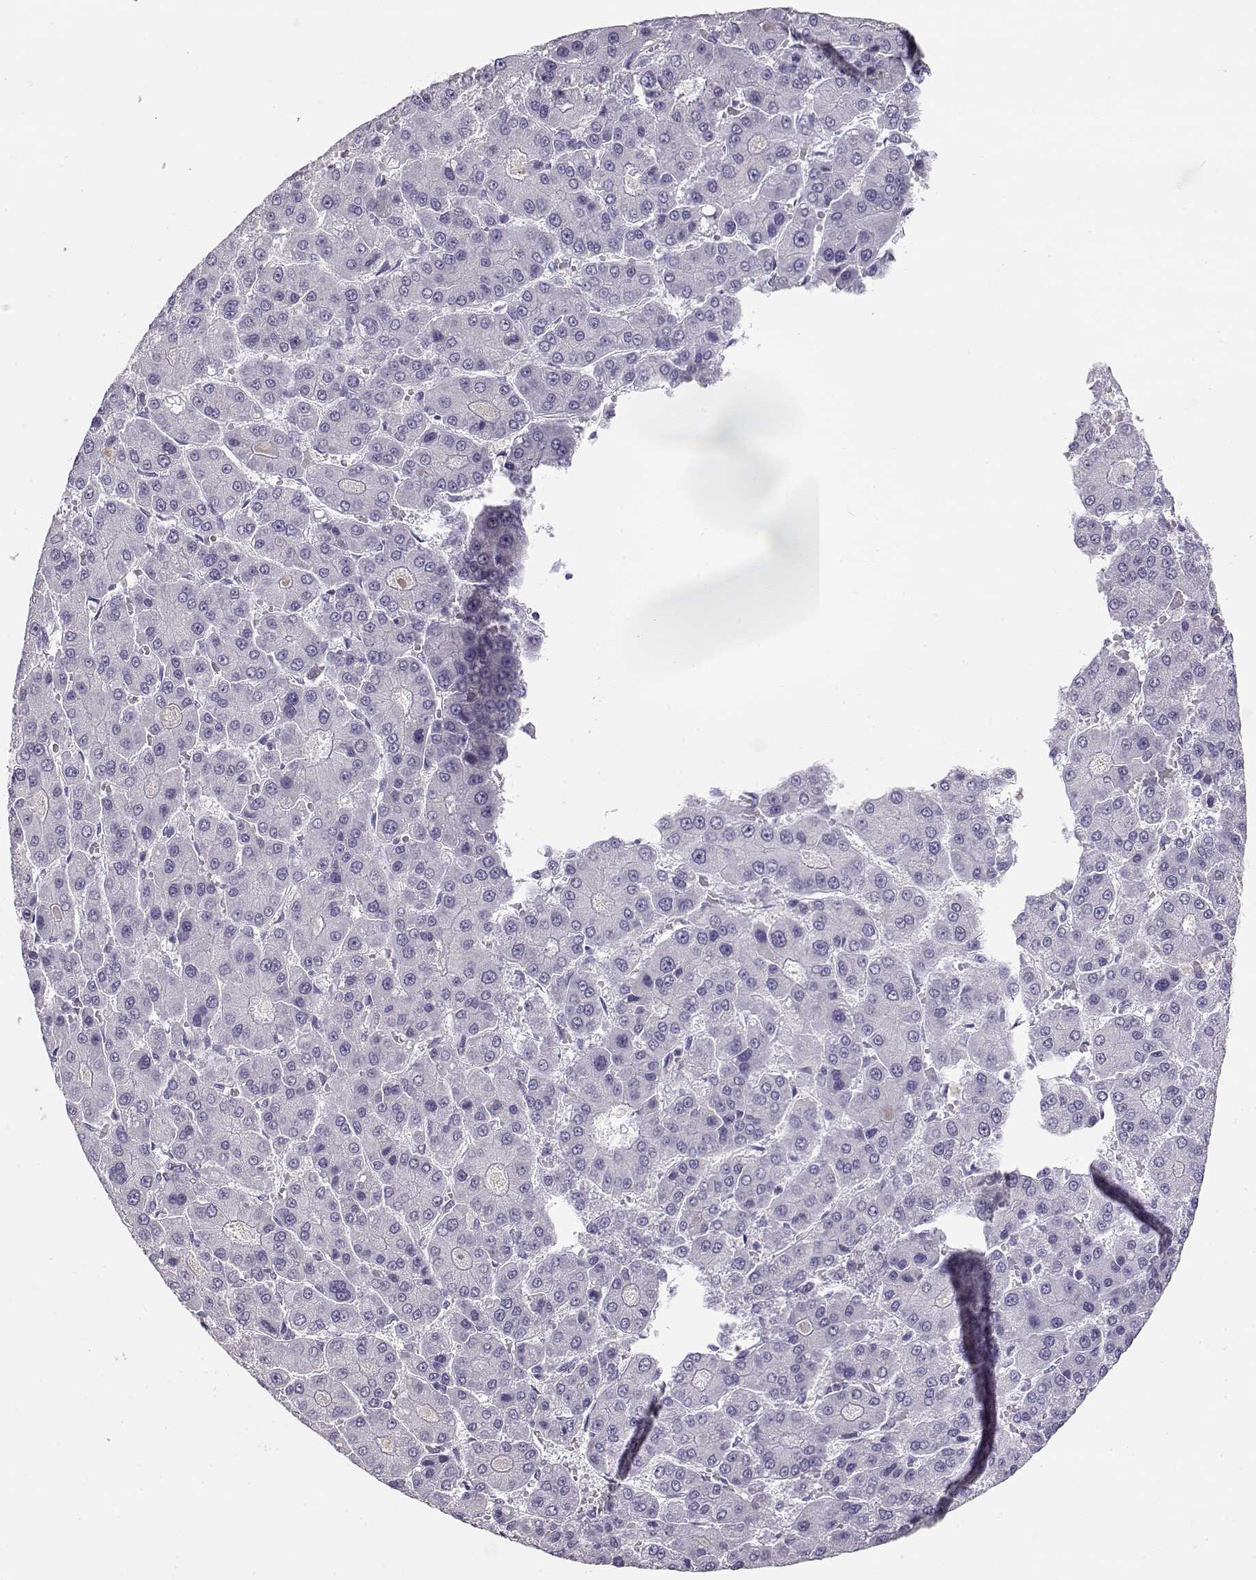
{"staining": {"intensity": "negative", "quantity": "none", "location": "none"}, "tissue": "liver cancer", "cell_type": "Tumor cells", "image_type": "cancer", "snomed": [{"axis": "morphology", "description": "Carcinoma, Hepatocellular, NOS"}, {"axis": "topography", "description": "Liver"}], "caption": "Liver hepatocellular carcinoma stained for a protein using IHC reveals no positivity tumor cells.", "gene": "NUTM1", "patient": {"sex": "male", "age": 70}}